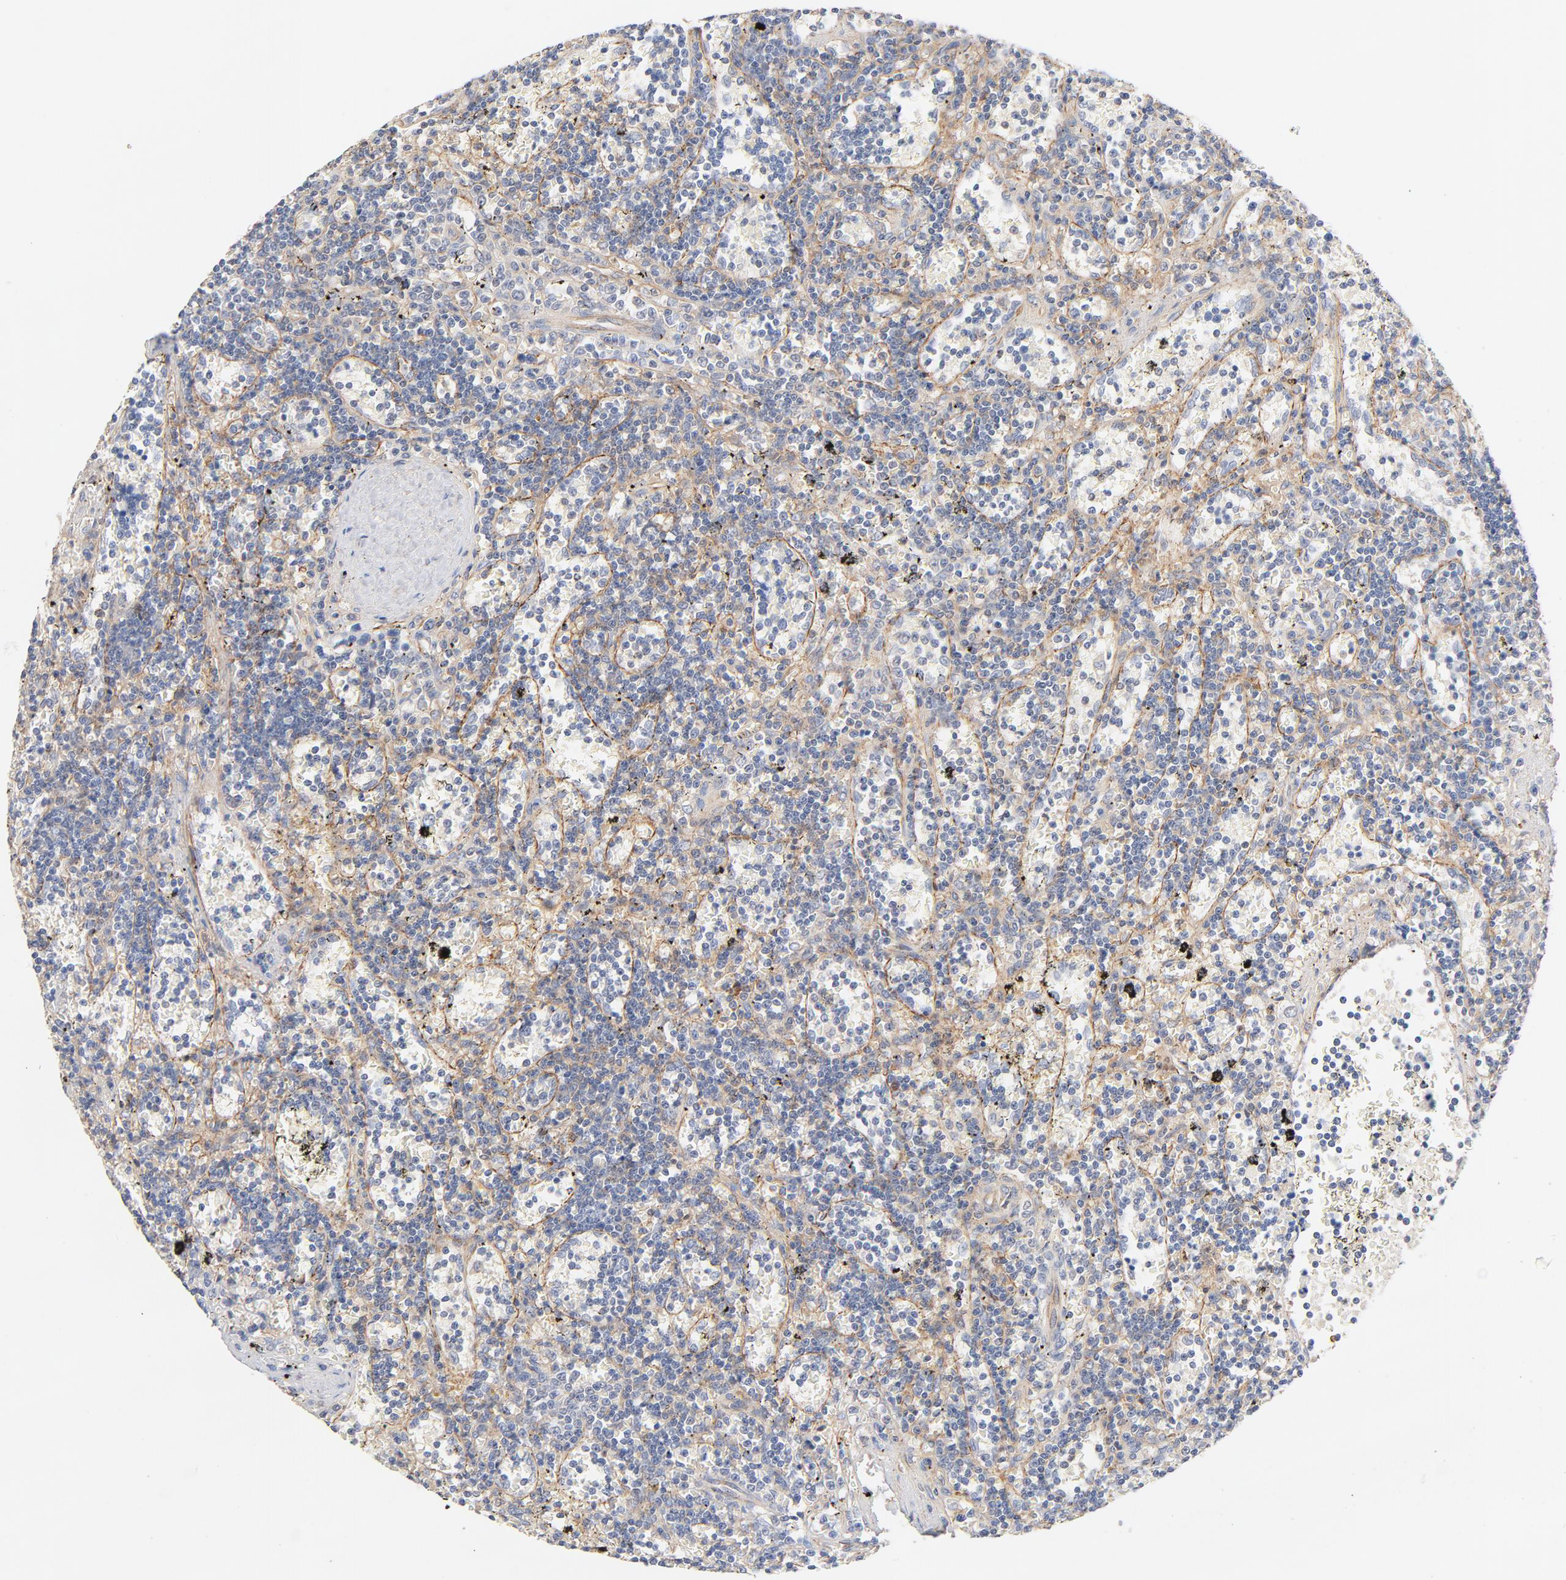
{"staining": {"intensity": "weak", "quantity": "25%-75%", "location": "cytoplasmic/membranous"}, "tissue": "lymphoma", "cell_type": "Tumor cells", "image_type": "cancer", "snomed": [{"axis": "morphology", "description": "Malignant lymphoma, non-Hodgkin's type, Low grade"}, {"axis": "topography", "description": "Spleen"}], "caption": "A brown stain shows weak cytoplasmic/membranous expression of a protein in malignant lymphoma, non-Hodgkin's type (low-grade) tumor cells.", "gene": "STRN3", "patient": {"sex": "male", "age": 60}}